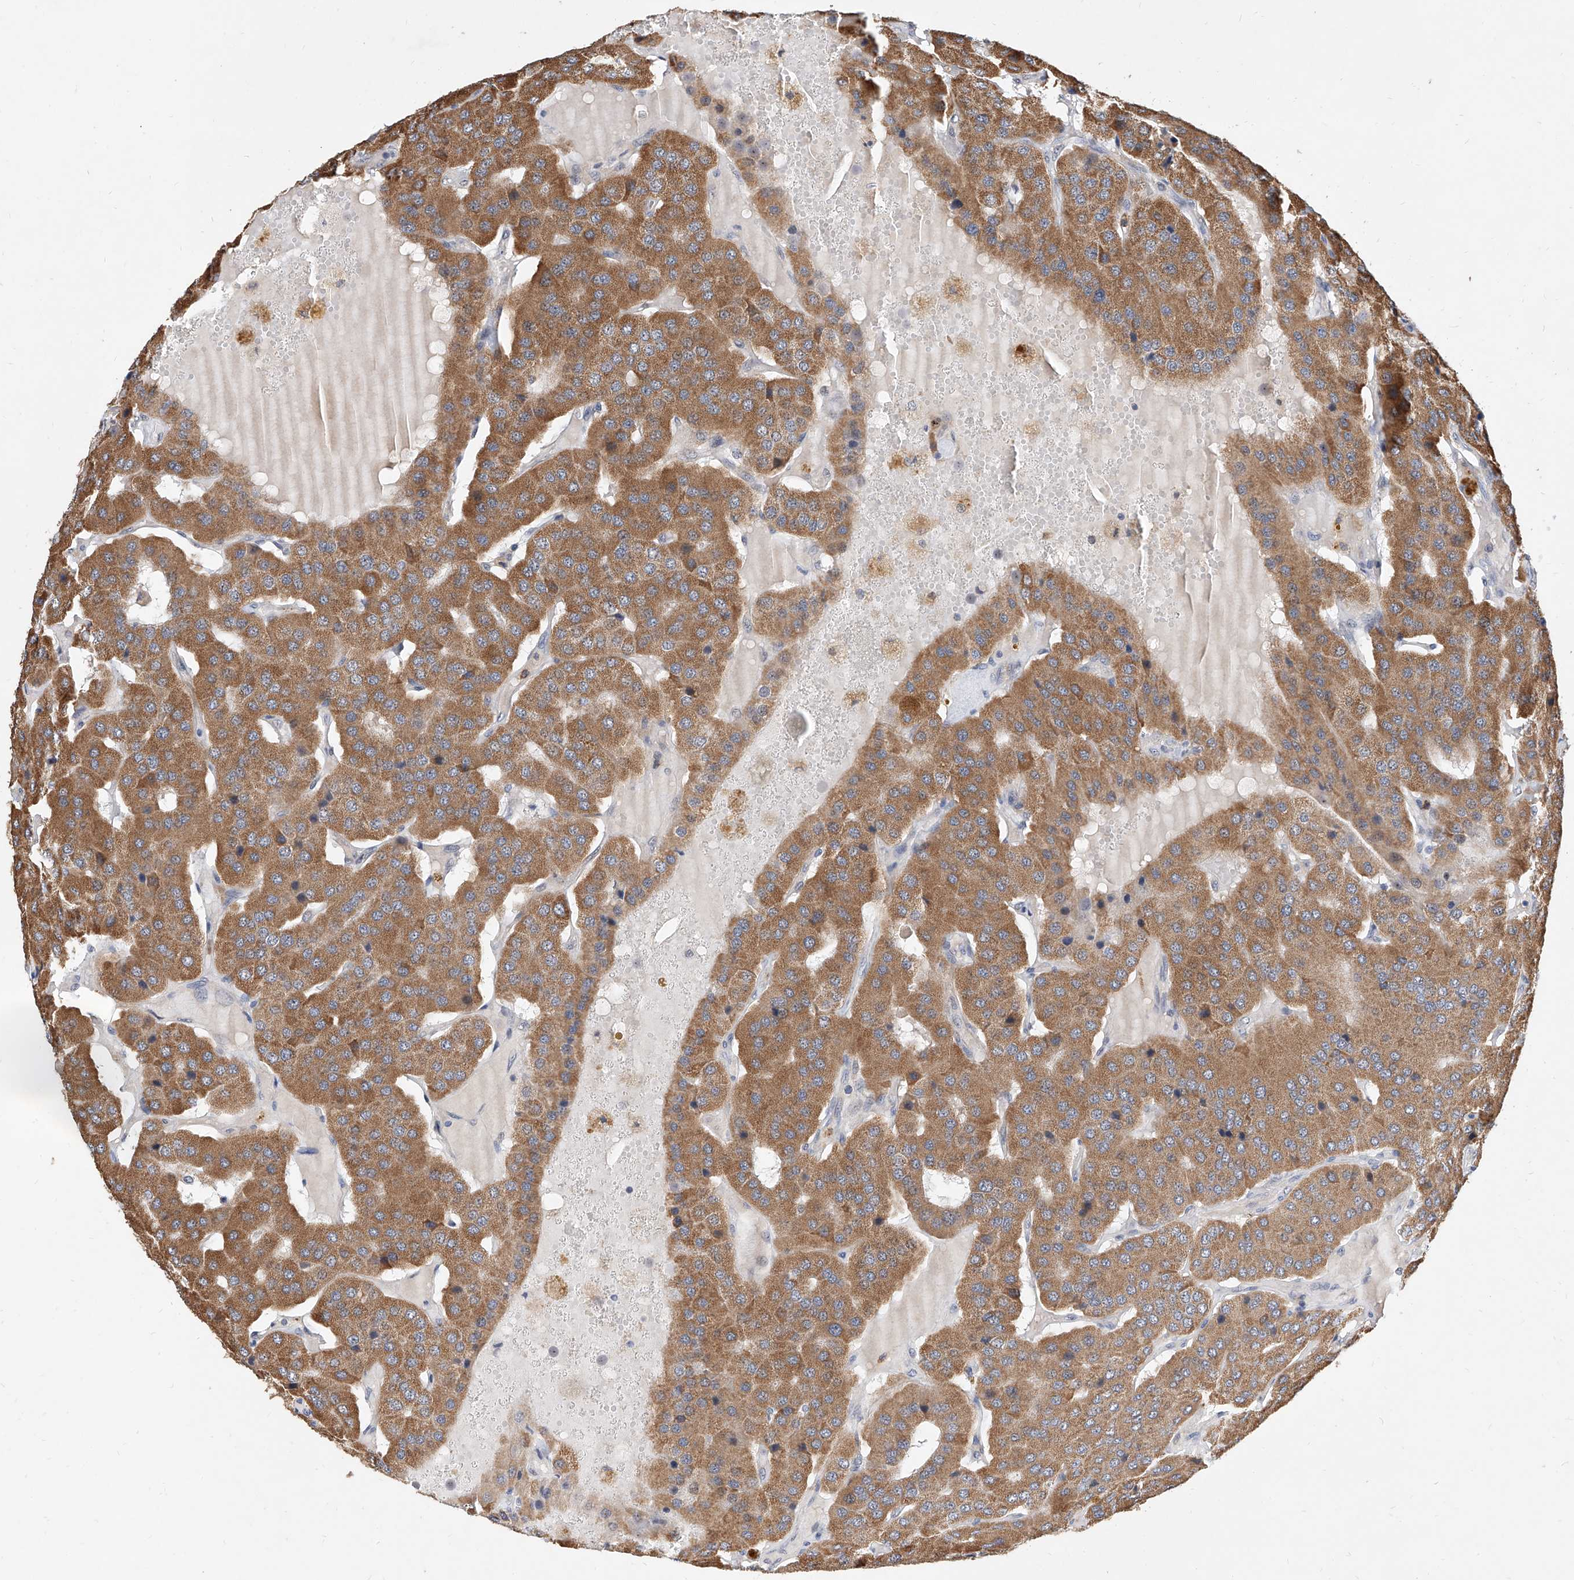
{"staining": {"intensity": "moderate", "quantity": ">75%", "location": "cytoplasmic/membranous"}, "tissue": "parathyroid gland", "cell_type": "Glandular cells", "image_type": "normal", "snomed": [{"axis": "morphology", "description": "Normal tissue, NOS"}, {"axis": "morphology", "description": "Adenoma, NOS"}, {"axis": "topography", "description": "Parathyroid gland"}], "caption": "Immunohistochemistry (IHC) micrograph of normal parathyroid gland stained for a protein (brown), which reveals medium levels of moderate cytoplasmic/membranous positivity in approximately >75% of glandular cells.", "gene": "MFSD4B", "patient": {"sex": "female", "age": 86}}